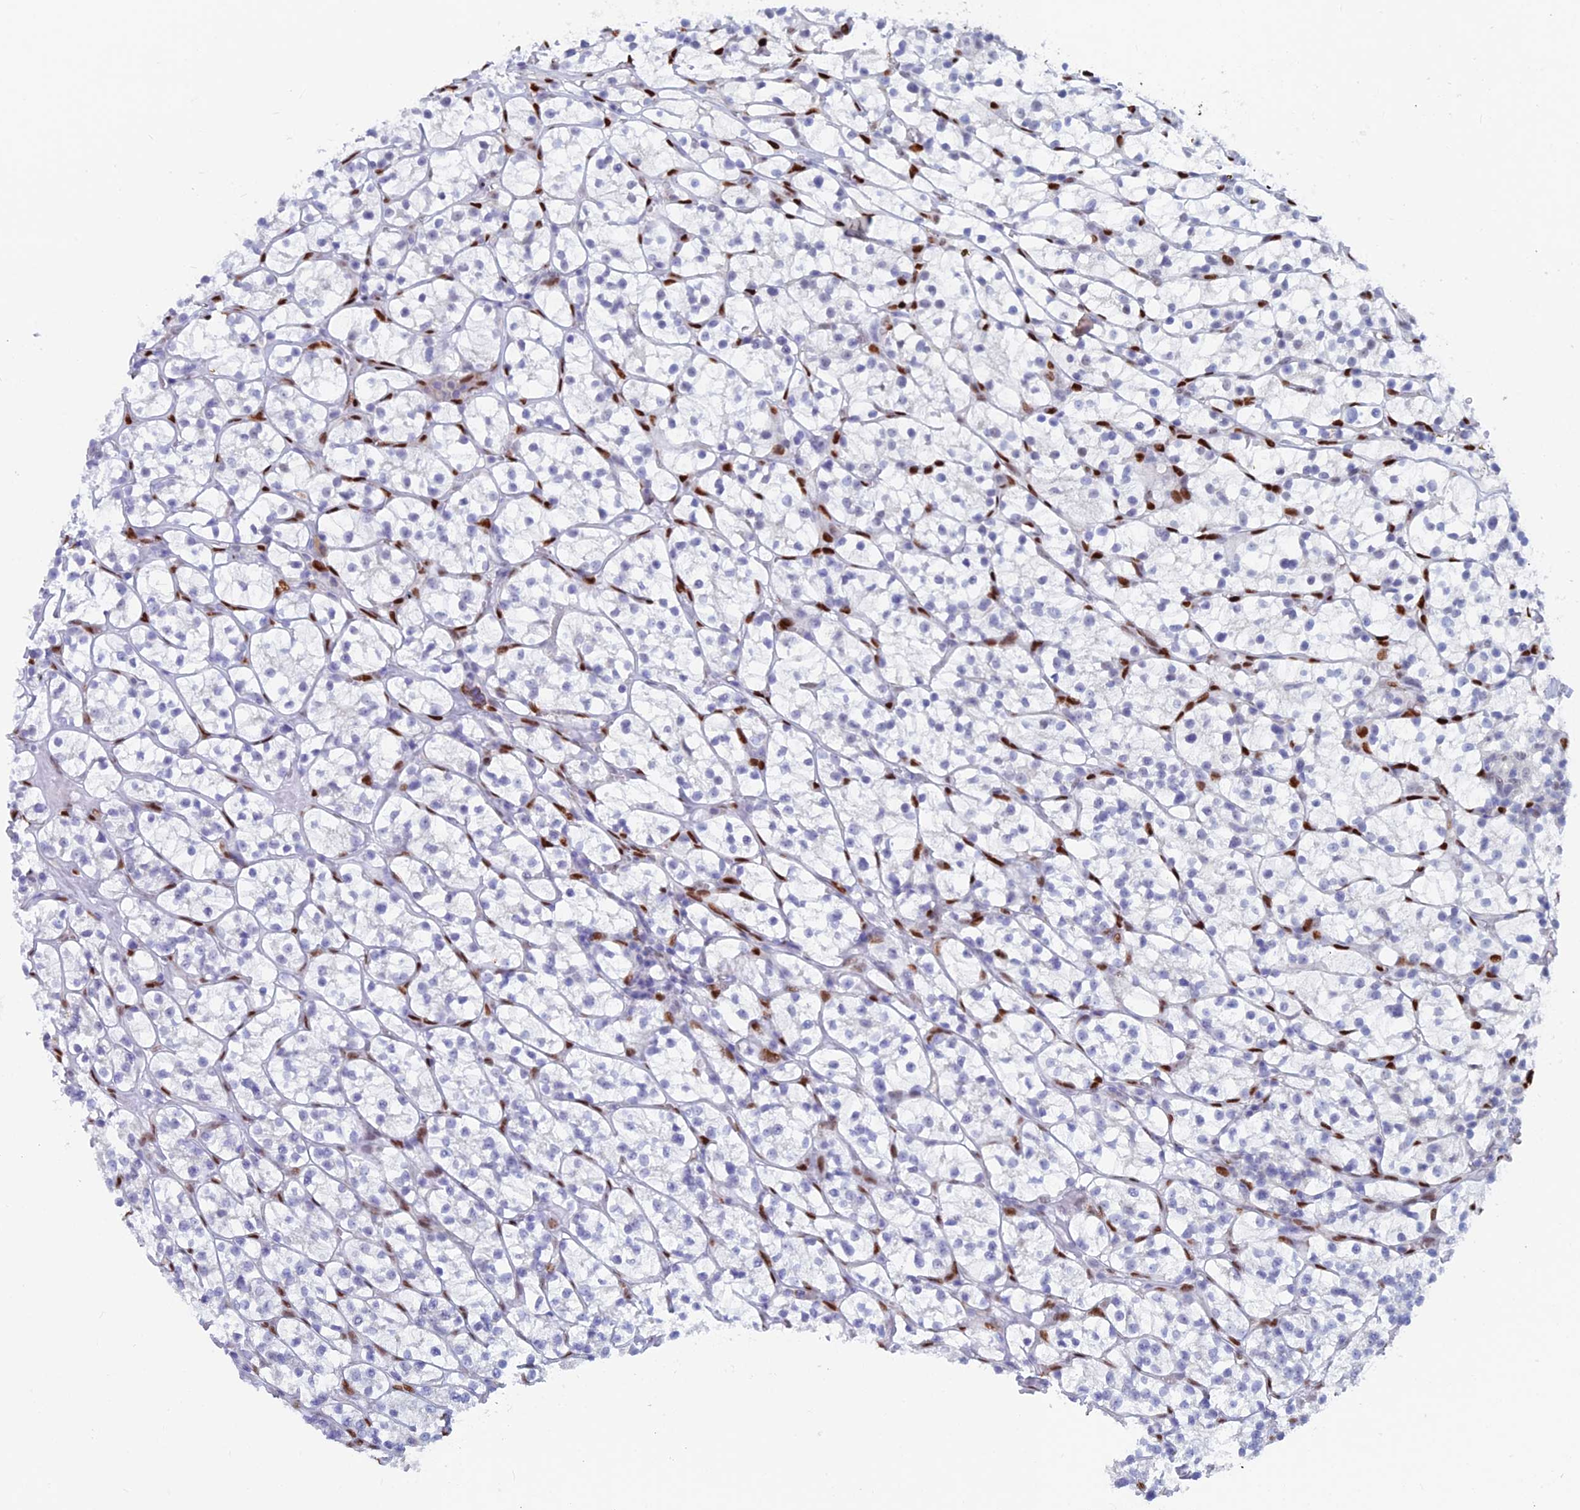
{"staining": {"intensity": "negative", "quantity": "none", "location": "none"}, "tissue": "renal cancer", "cell_type": "Tumor cells", "image_type": "cancer", "snomed": [{"axis": "morphology", "description": "Adenocarcinoma, NOS"}, {"axis": "topography", "description": "Kidney"}], "caption": "Renal cancer was stained to show a protein in brown. There is no significant expression in tumor cells.", "gene": "NOL4L", "patient": {"sex": "female", "age": 64}}